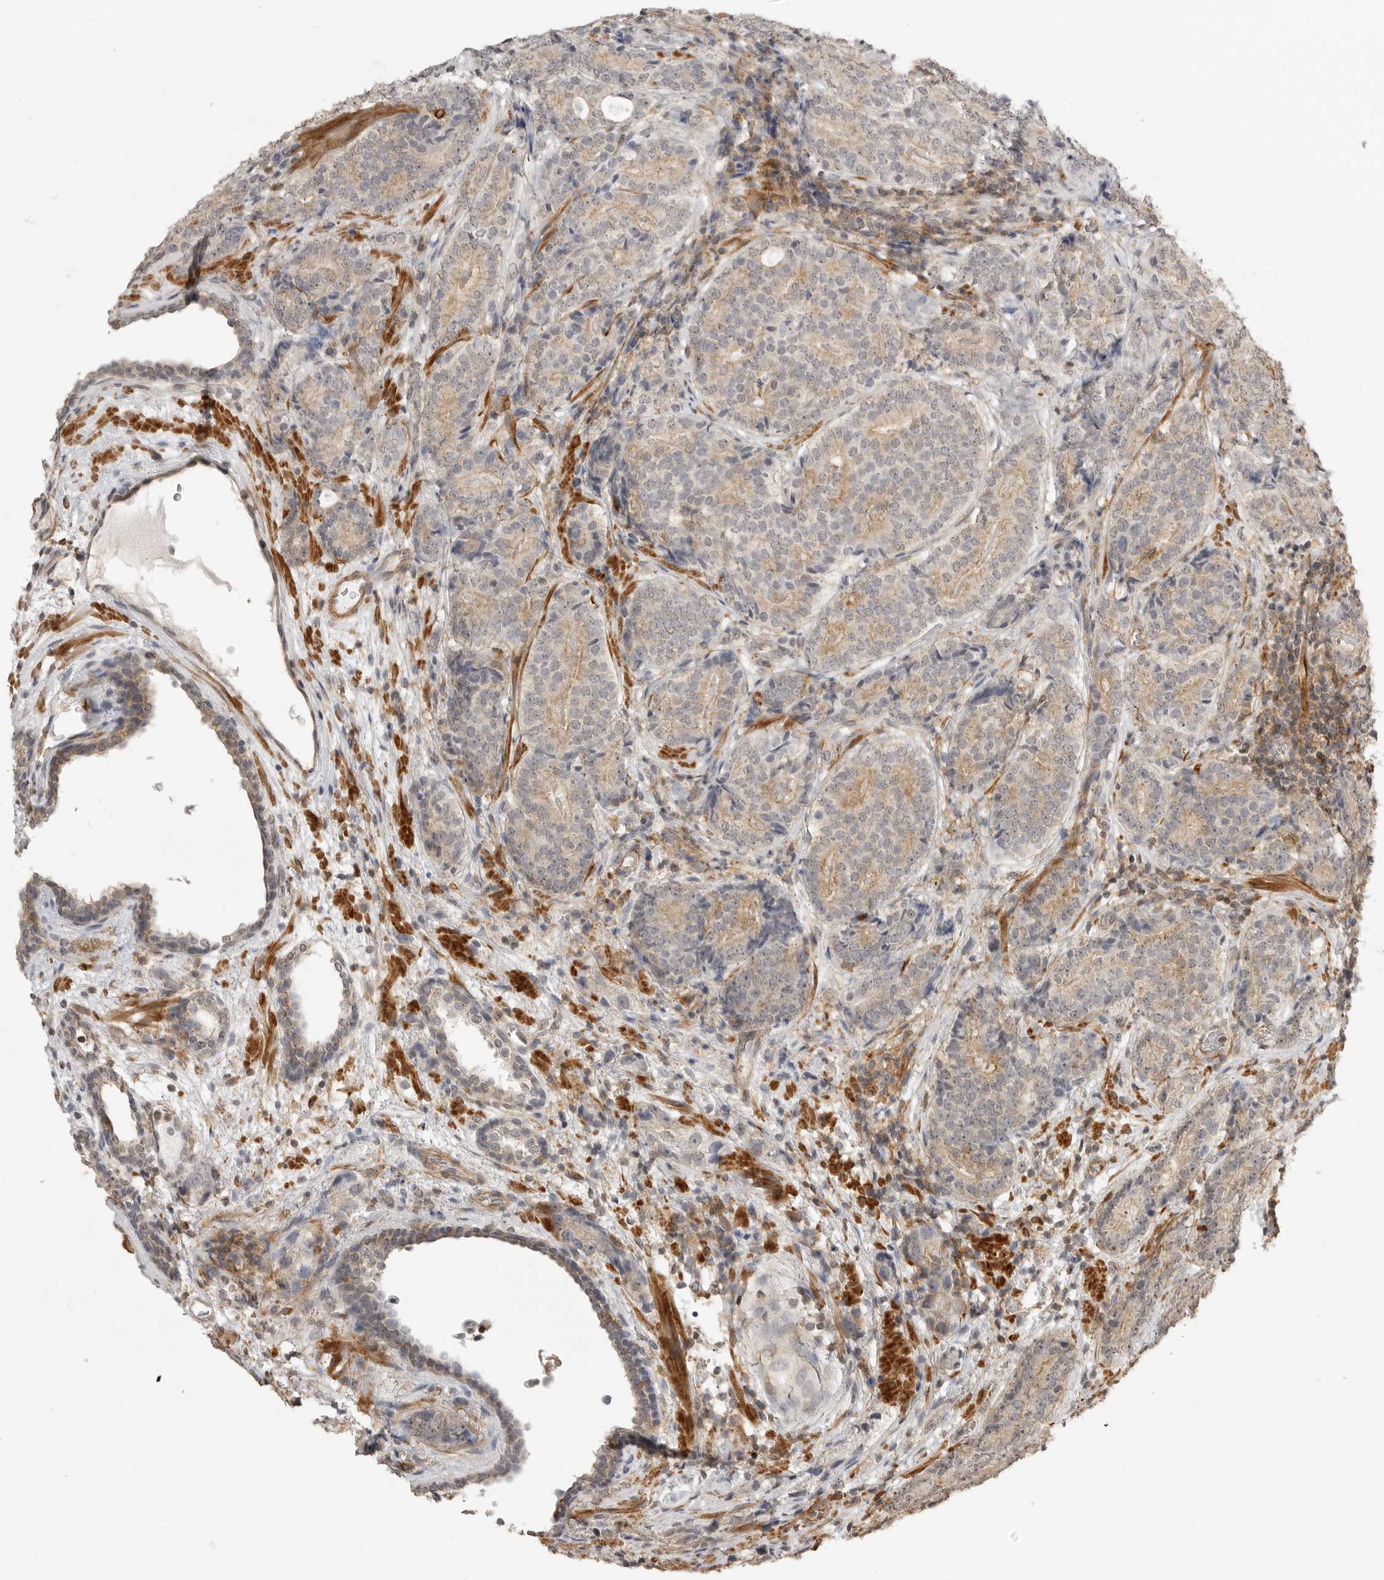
{"staining": {"intensity": "weak", "quantity": "25%-75%", "location": "cytoplasmic/membranous"}, "tissue": "prostate cancer", "cell_type": "Tumor cells", "image_type": "cancer", "snomed": [{"axis": "morphology", "description": "Adenocarcinoma, High grade"}, {"axis": "topography", "description": "Prostate"}], "caption": "Protein expression analysis of human adenocarcinoma (high-grade) (prostate) reveals weak cytoplasmic/membranous positivity in about 25%-75% of tumor cells. Using DAB (3,3'-diaminobenzidine) (brown) and hematoxylin (blue) stains, captured at high magnification using brightfield microscopy.", "gene": "GPC2", "patient": {"sex": "male", "age": 56}}